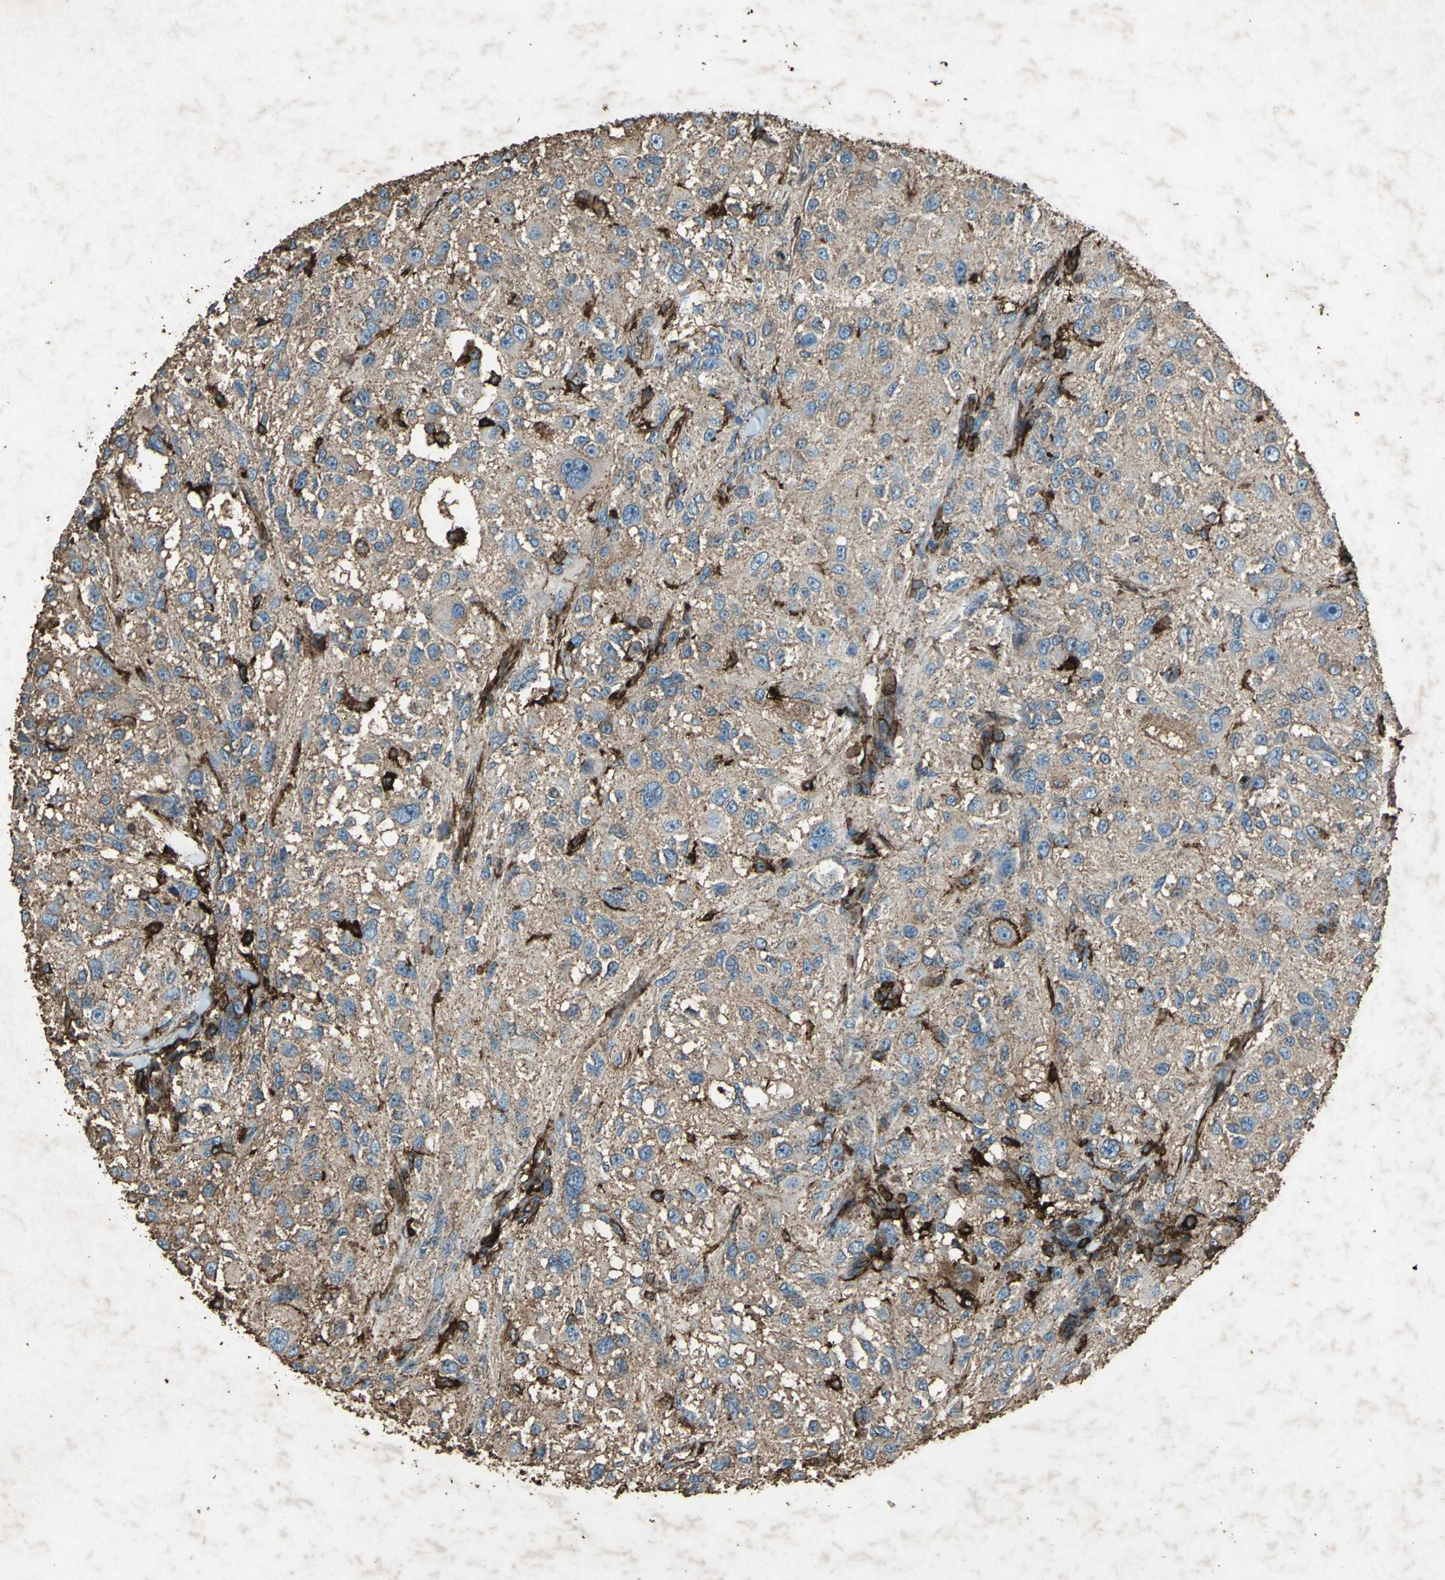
{"staining": {"intensity": "moderate", "quantity": ">75%", "location": "cytoplasmic/membranous"}, "tissue": "melanoma", "cell_type": "Tumor cells", "image_type": "cancer", "snomed": [{"axis": "morphology", "description": "Necrosis, NOS"}, {"axis": "morphology", "description": "Malignant melanoma, NOS"}, {"axis": "topography", "description": "Skin"}], "caption": "Immunohistochemistry (IHC) image of malignant melanoma stained for a protein (brown), which shows medium levels of moderate cytoplasmic/membranous expression in about >75% of tumor cells.", "gene": "CCR6", "patient": {"sex": "female", "age": 87}}